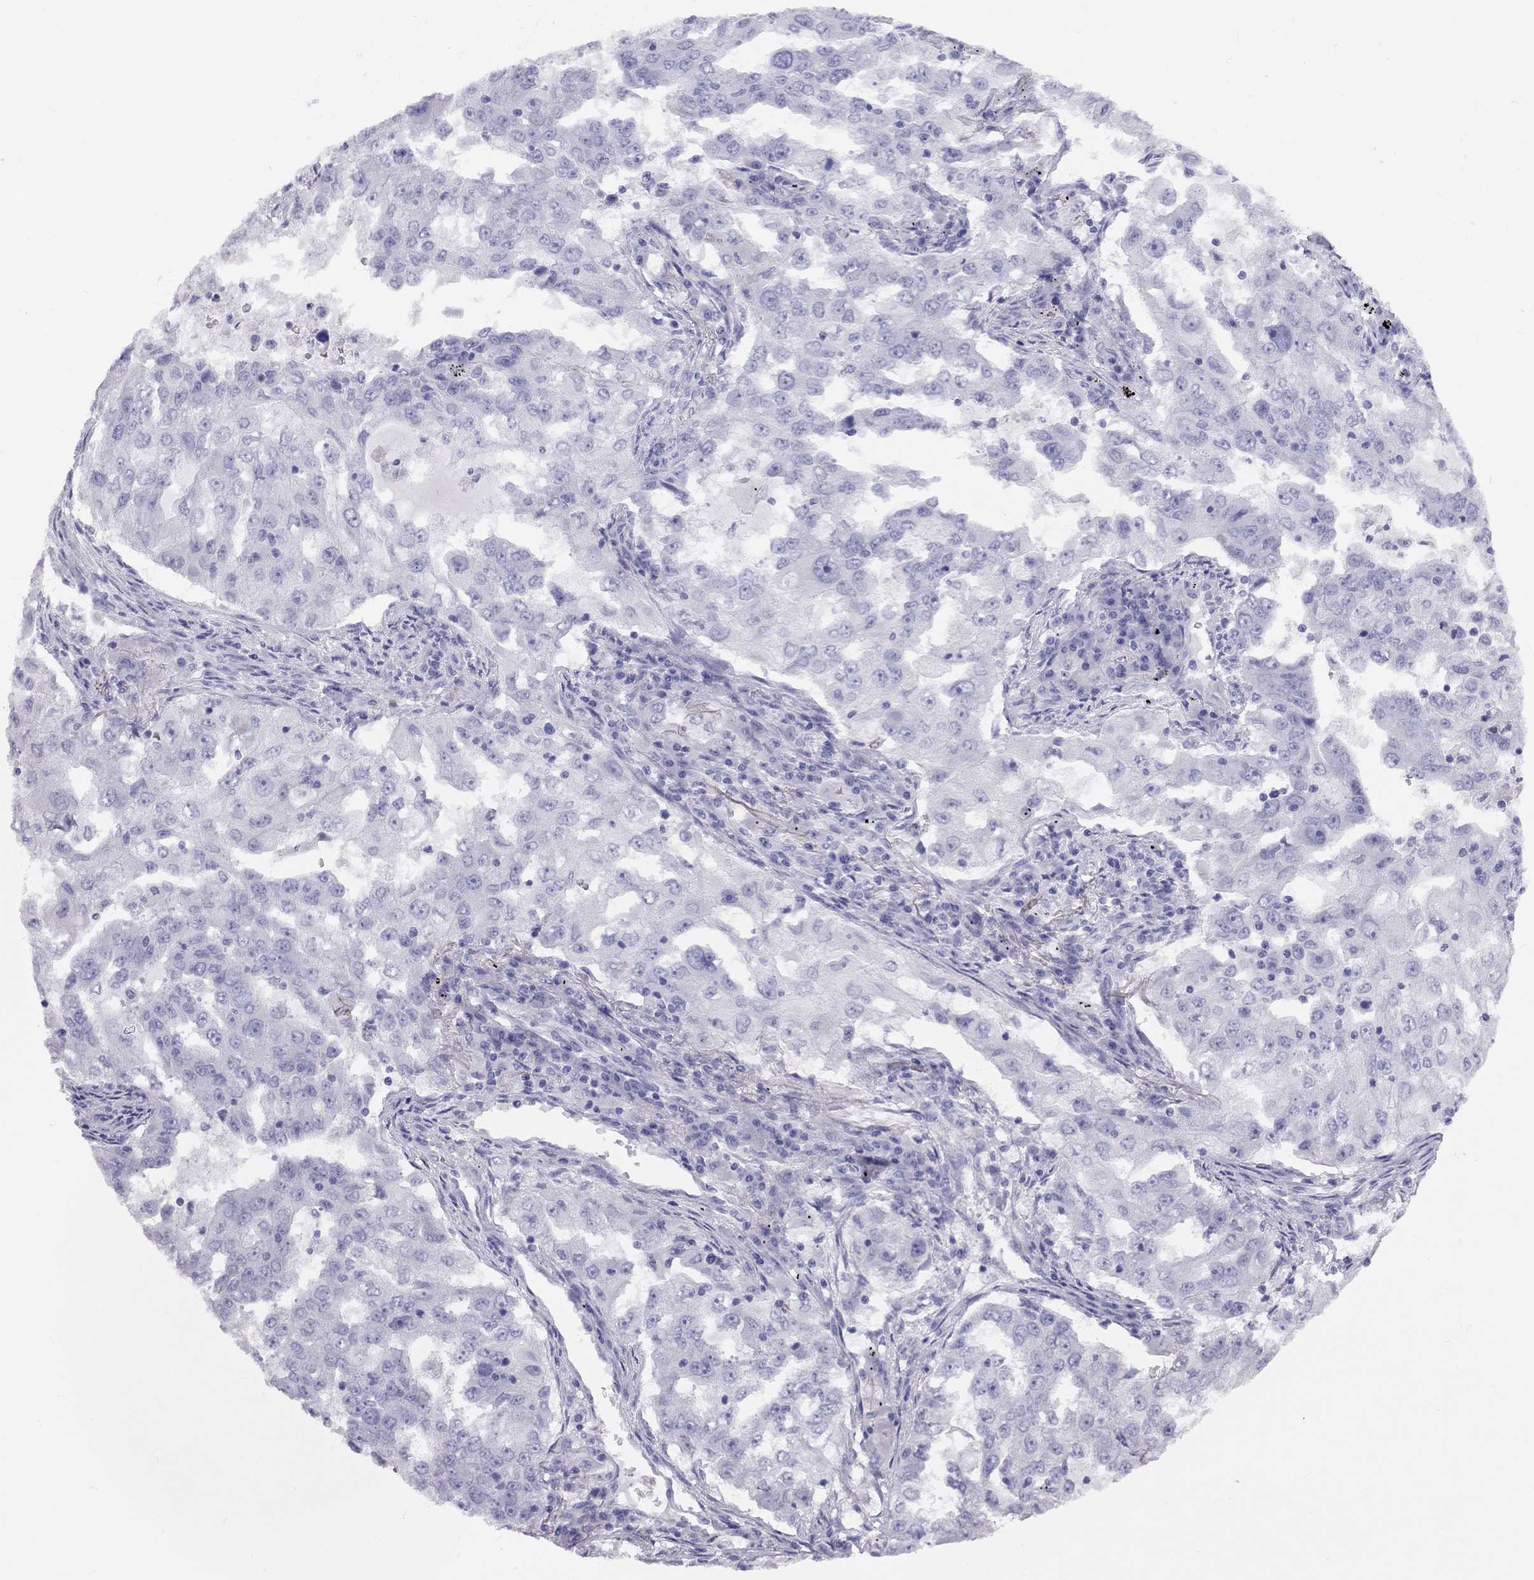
{"staining": {"intensity": "negative", "quantity": "none", "location": "none"}, "tissue": "lung cancer", "cell_type": "Tumor cells", "image_type": "cancer", "snomed": [{"axis": "morphology", "description": "Adenocarcinoma, NOS"}, {"axis": "topography", "description": "Lung"}], "caption": "Protein analysis of lung cancer (adenocarcinoma) demonstrates no significant positivity in tumor cells.", "gene": "FSCN3", "patient": {"sex": "female", "age": 61}}